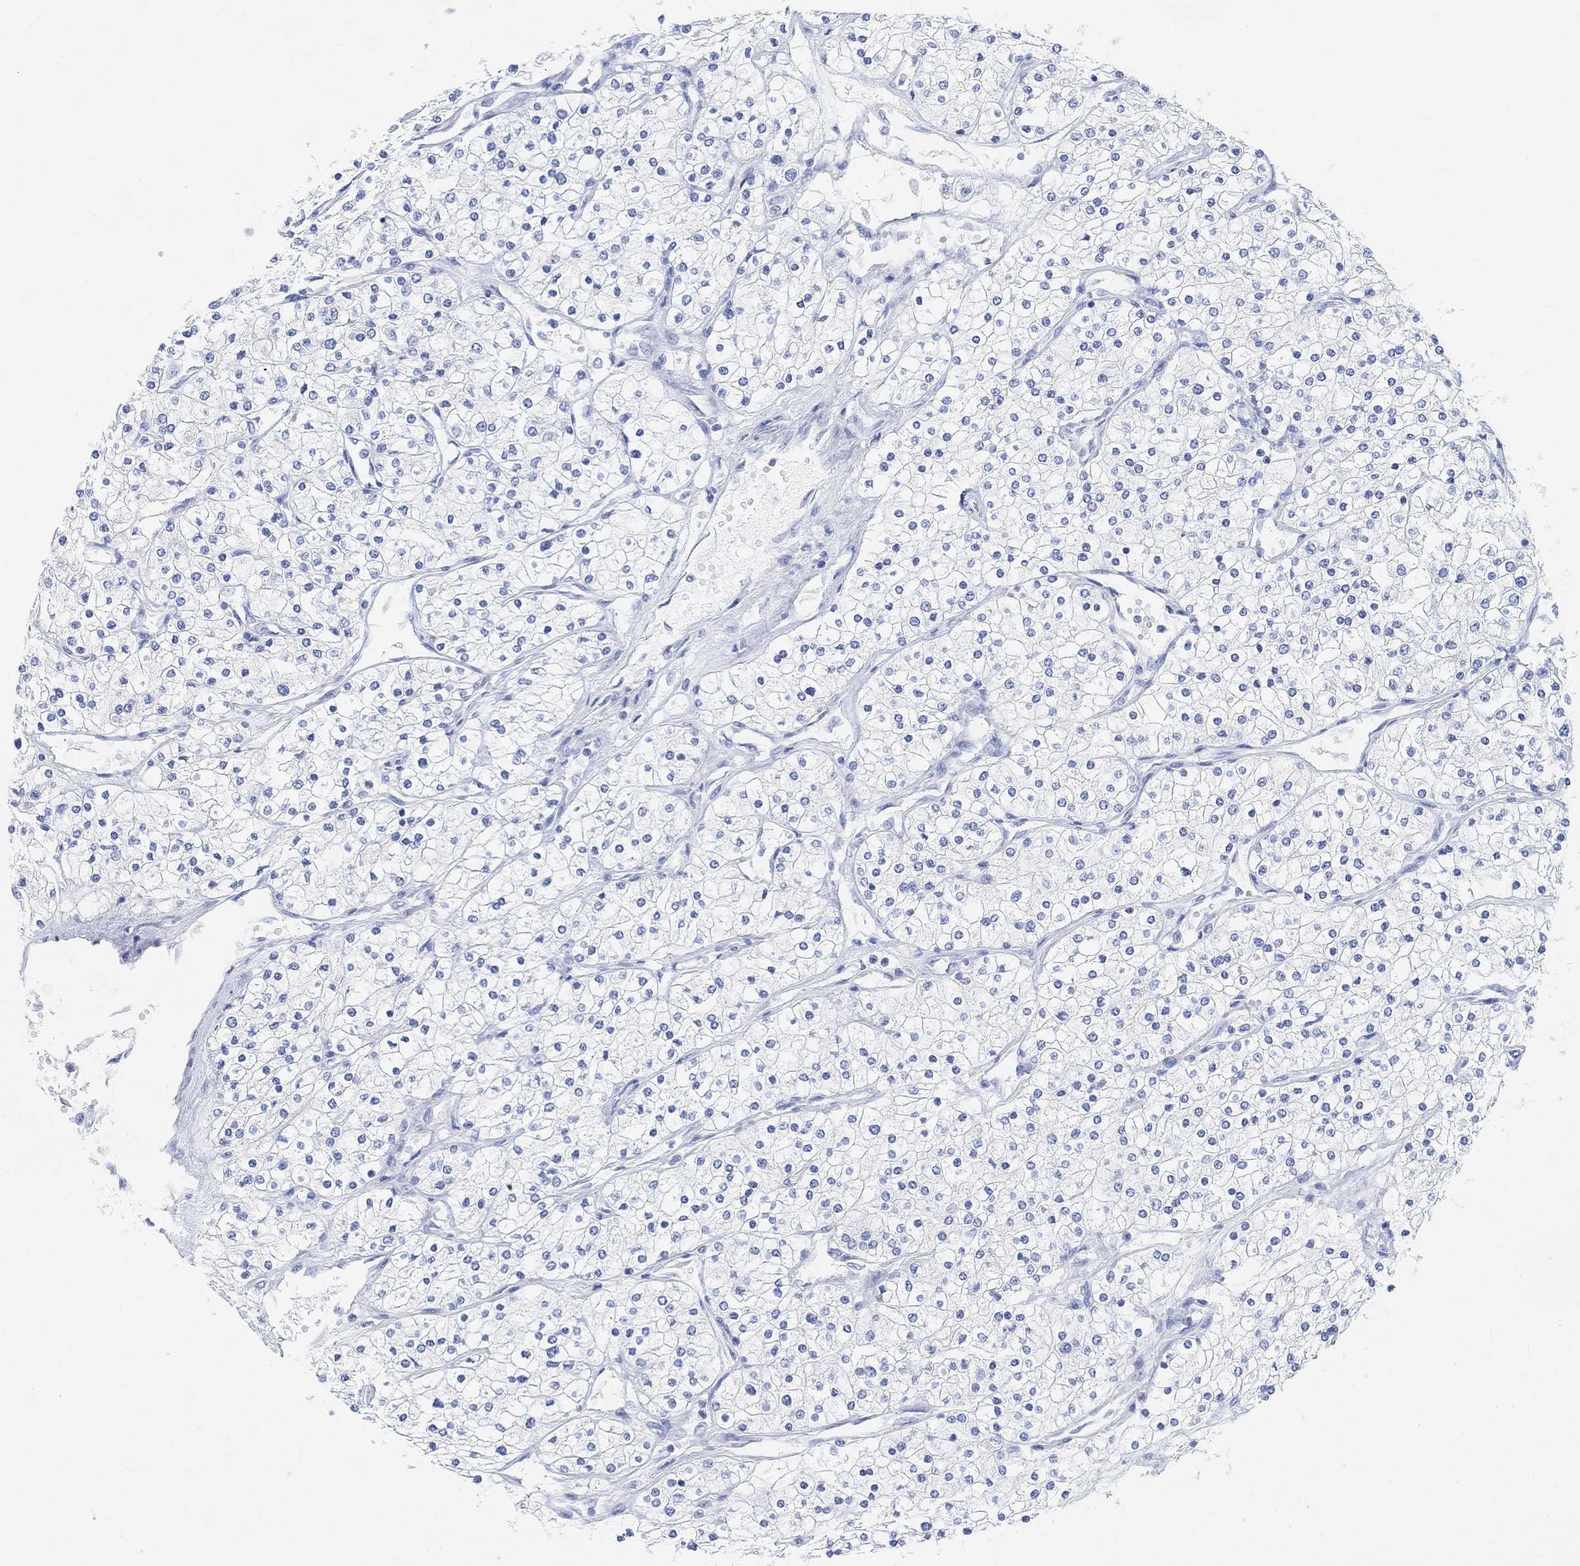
{"staining": {"intensity": "negative", "quantity": "none", "location": "none"}, "tissue": "renal cancer", "cell_type": "Tumor cells", "image_type": "cancer", "snomed": [{"axis": "morphology", "description": "Adenocarcinoma, NOS"}, {"axis": "topography", "description": "Kidney"}], "caption": "High magnification brightfield microscopy of adenocarcinoma (renal) stained with DAB (brown) and counterstained with hematoxylin (blue): tumor cells show no significant staining. (Stains: DAB IHC with hematoxylin counter stain, Microscopy: brightfield microscopy at high magnification).", "gene": "ENO4", "patient": {"sex": "male", "age": 80}}